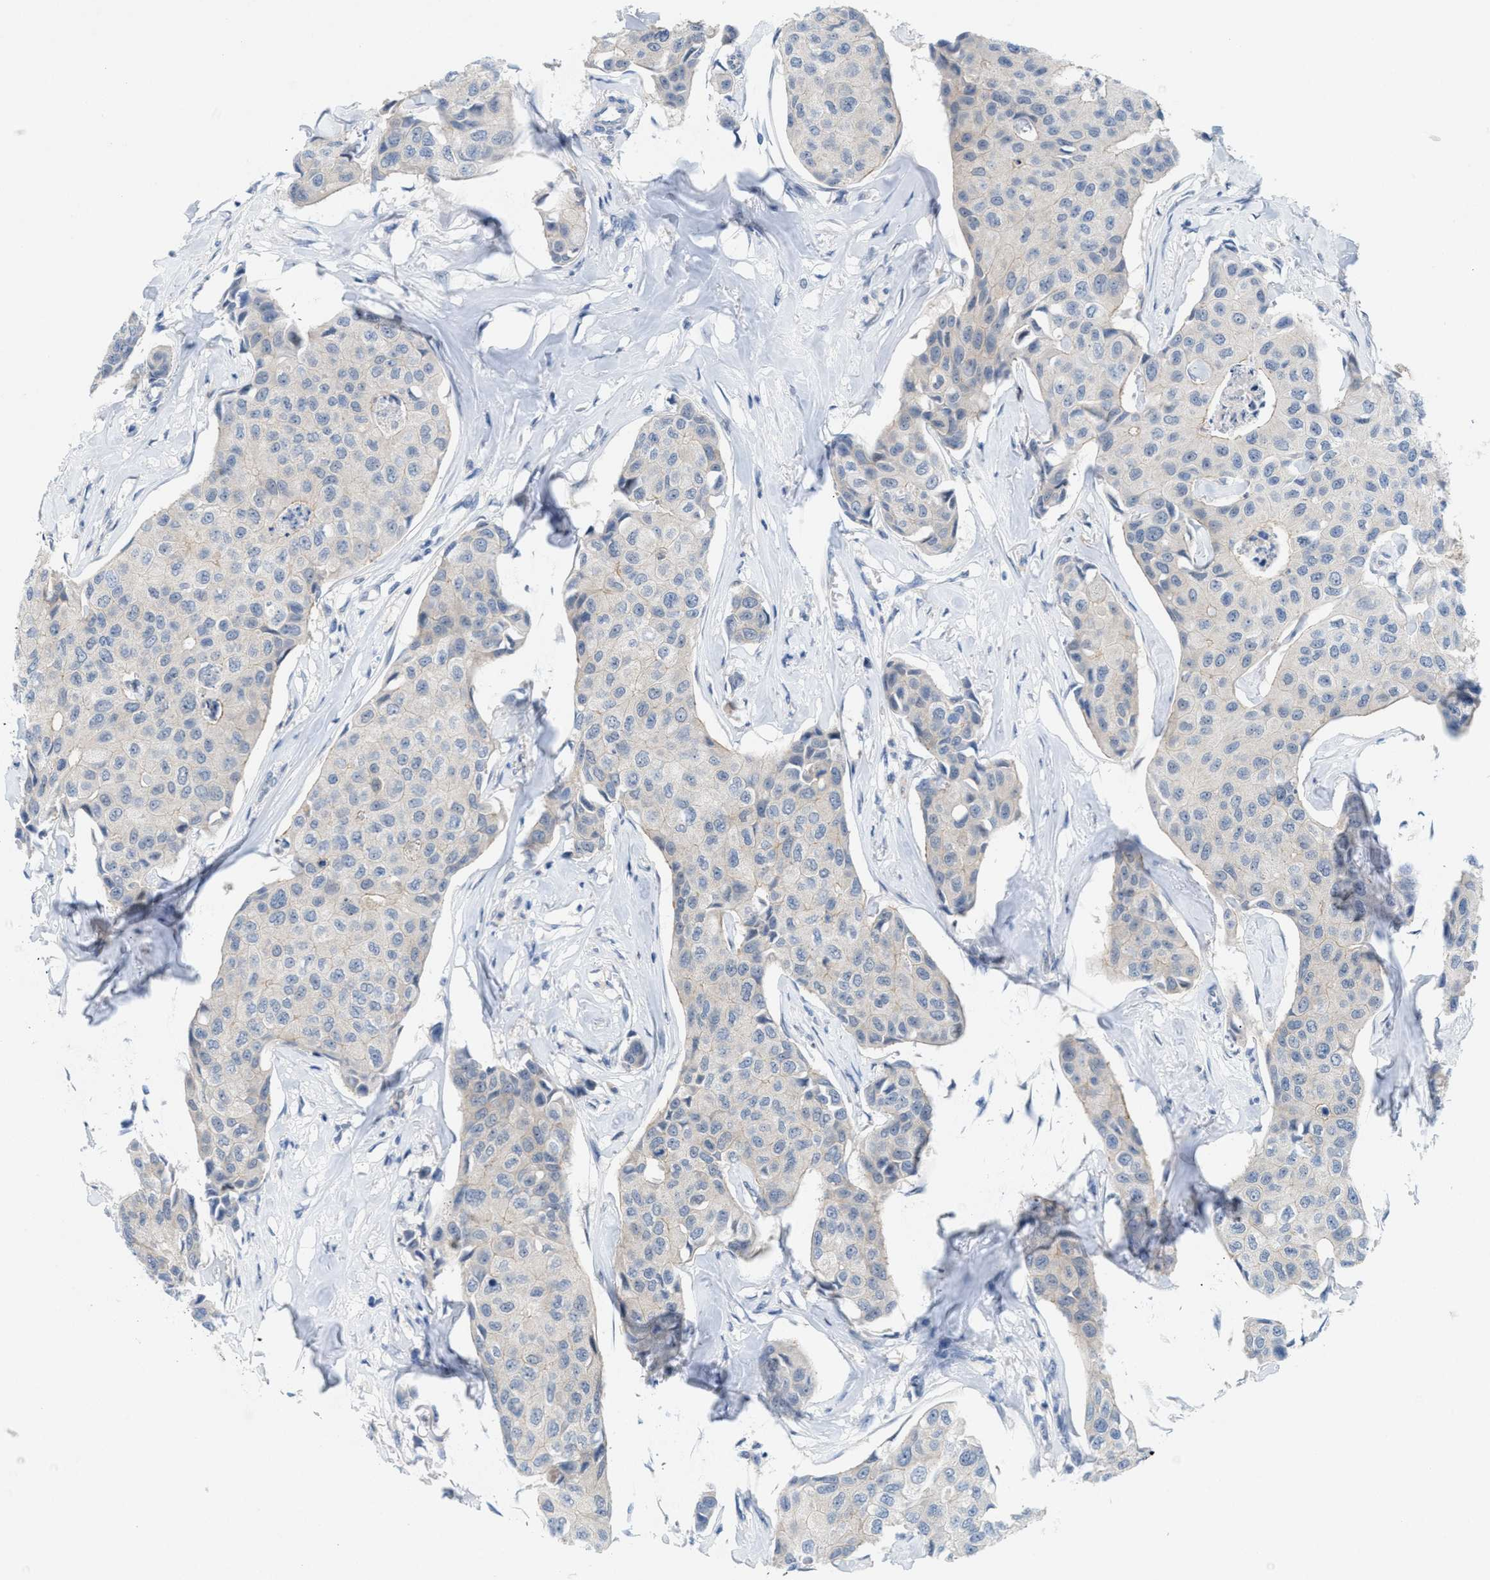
{"staining": {"intensity": "negative", "quantity": "none", "location": "none"}, "tissue": "breast cancer", "cell_type": "Tumor cells", "image_type": "cancer", "snomed": [{"axis": "morphology", "description": "Duct carcinoma"}, {"axis": "topography", "description": "Breast"}], "caption": "This is an immunohistochemistry (IHC) photomicrograph of human breast cancer. There is no positivity in tumor cells.", "gene": "WIPI2", "patient": {"sex": "female", "age": 80}}